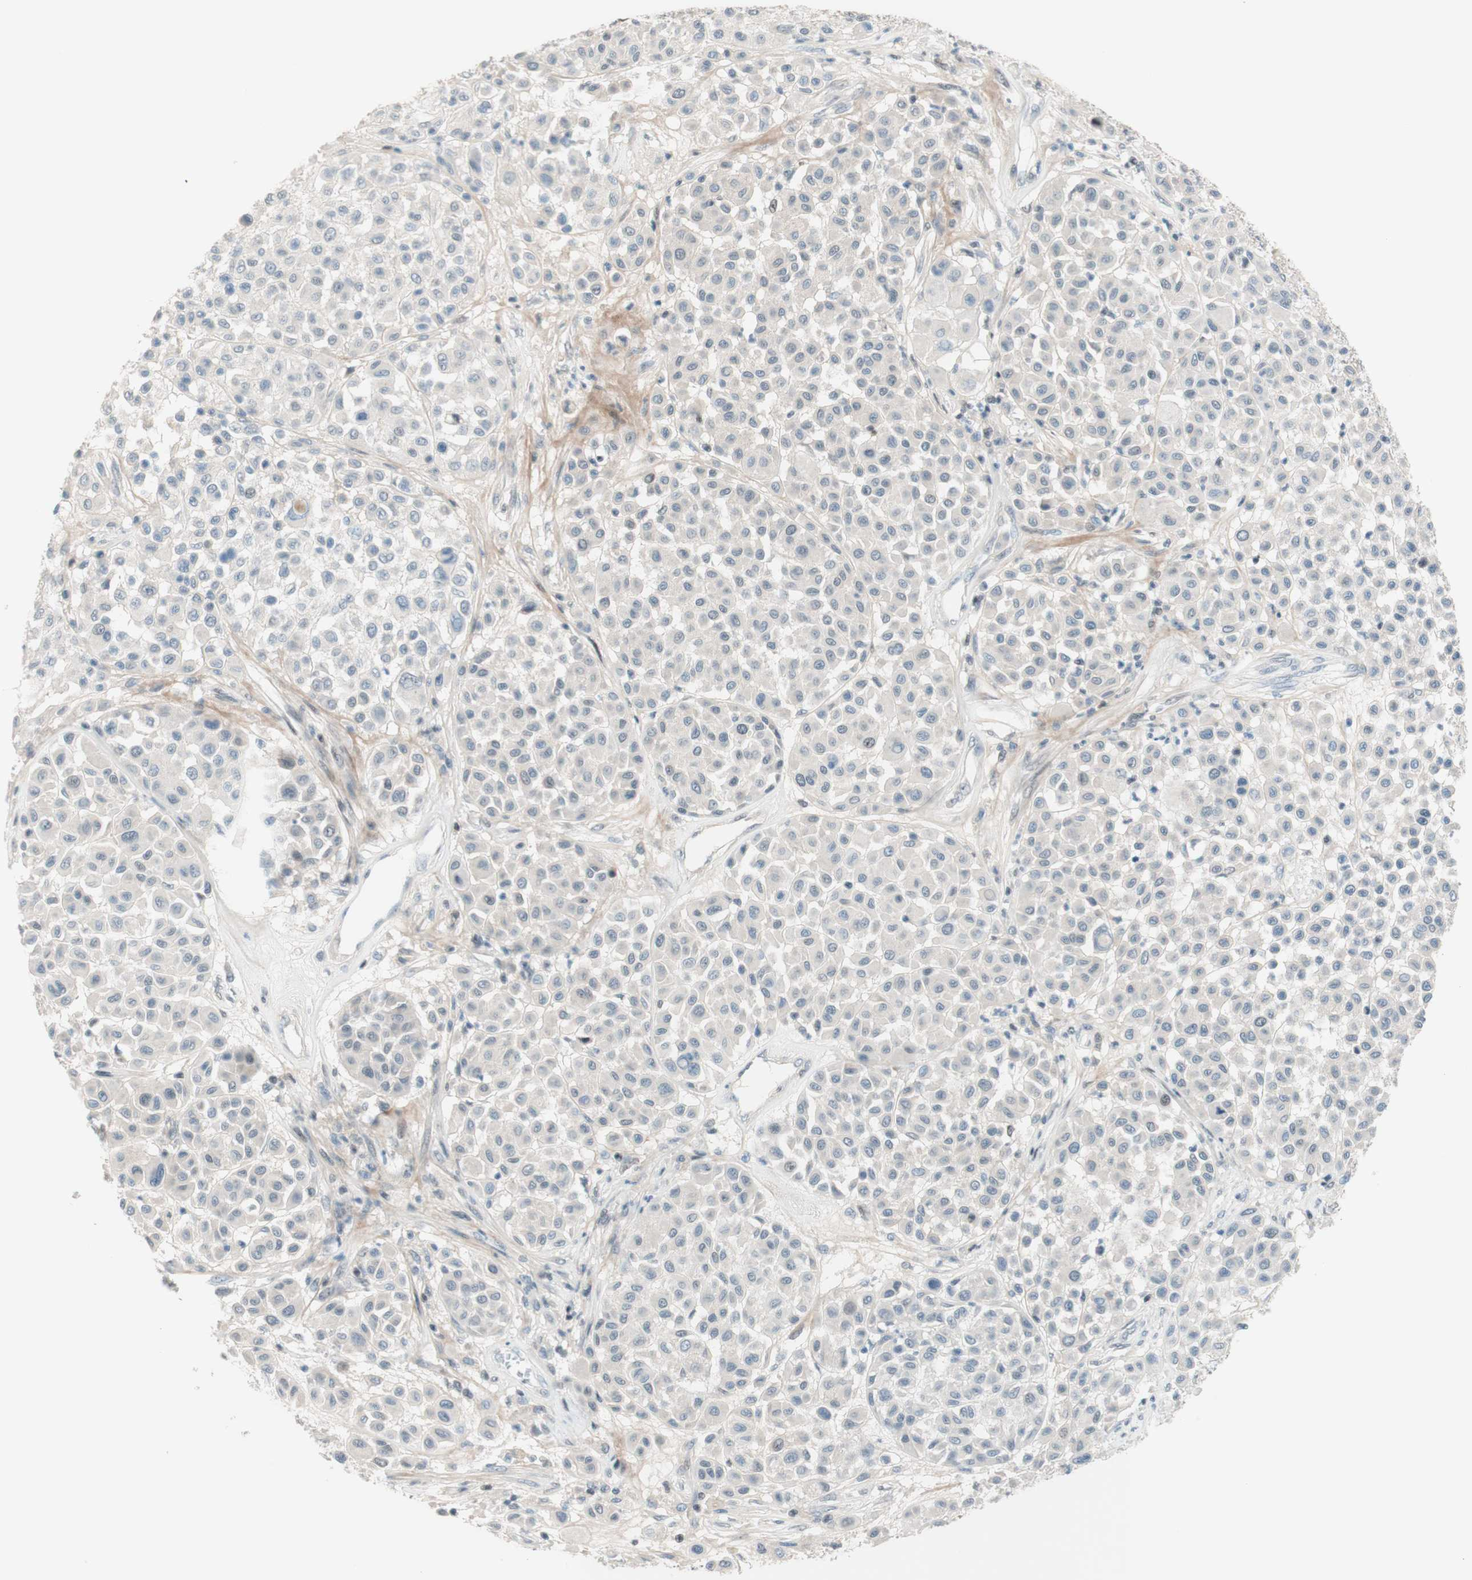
{"staining": {"intensity": "negative", "quantity": "none", "location": "none"}, "tissue": "melanoma", "cell_type": "Tumor cells", "image_type": "cancer", "snomed": [{"axis": "morphology", "description": "Malignant melanoma, Metastatic site"}, {"axis": "topography", "description": "Soft tissue"}], "caption": "Immunohistochemistry image of human melanoma stained for a protein (brown), which reveals no positivity in tumor cells.", "gene": "JPH1", "patient": {"sex": "male", "age": 41}}